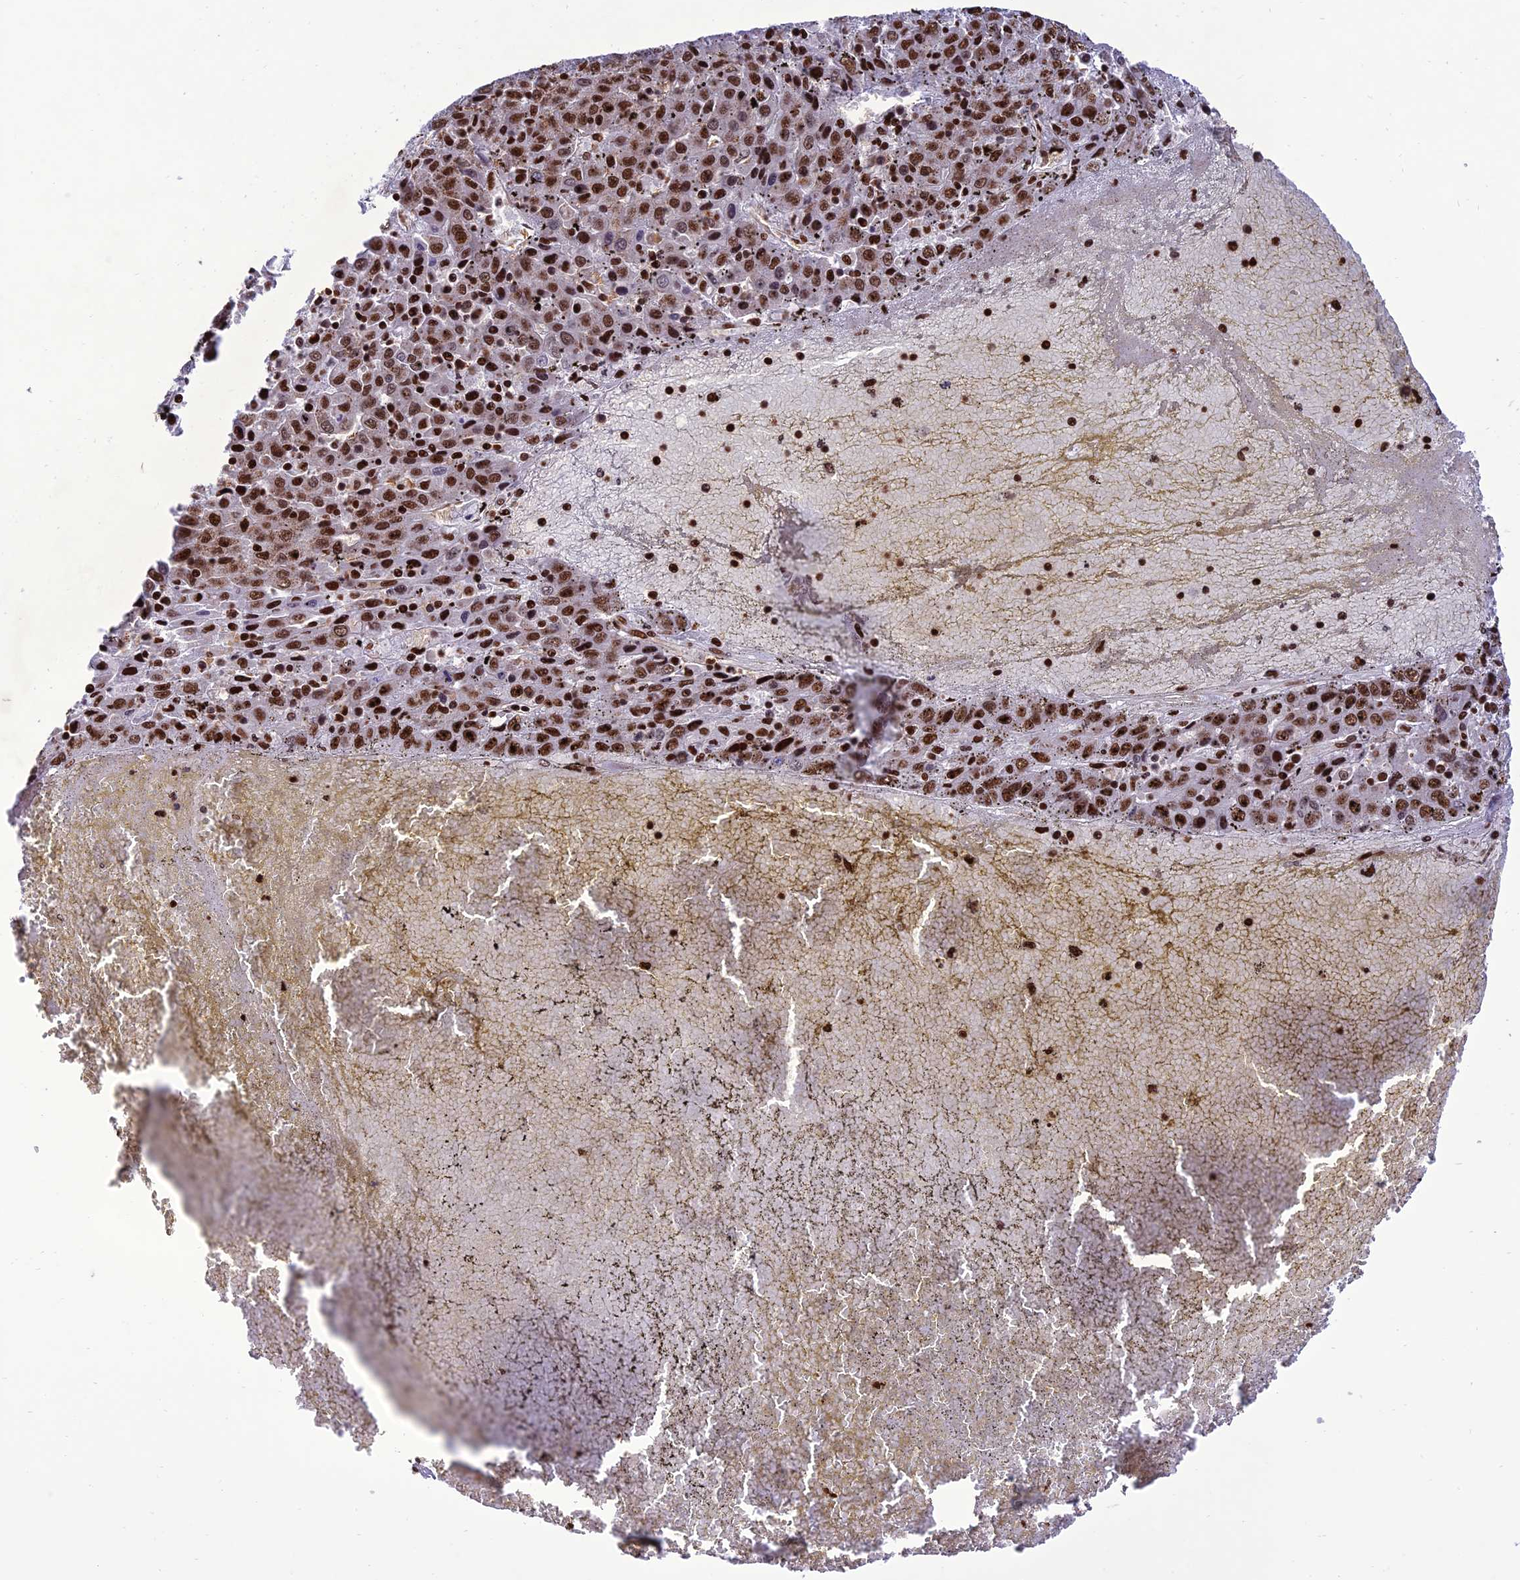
{"staining": {"intensity": "moderate", "quantity": ">75%", "location": "nuclear"}, "tissue": "liver cancer", "cell_type": "Tumor cells", "image_type": "cancer", "snomed": [{"axis": "morphology", "description": "Carcinoma, Hepatocellular, NOS"}, {"axis": "topography", "description": "Liver"}], "caption": "Protein staining of liver hepatocellular carcinoma tissue reveals moderate nuclear positivity in about >75% of tumor cells.", "gene": "INO80E", "patient": {"sex": "female", "age": 53}}